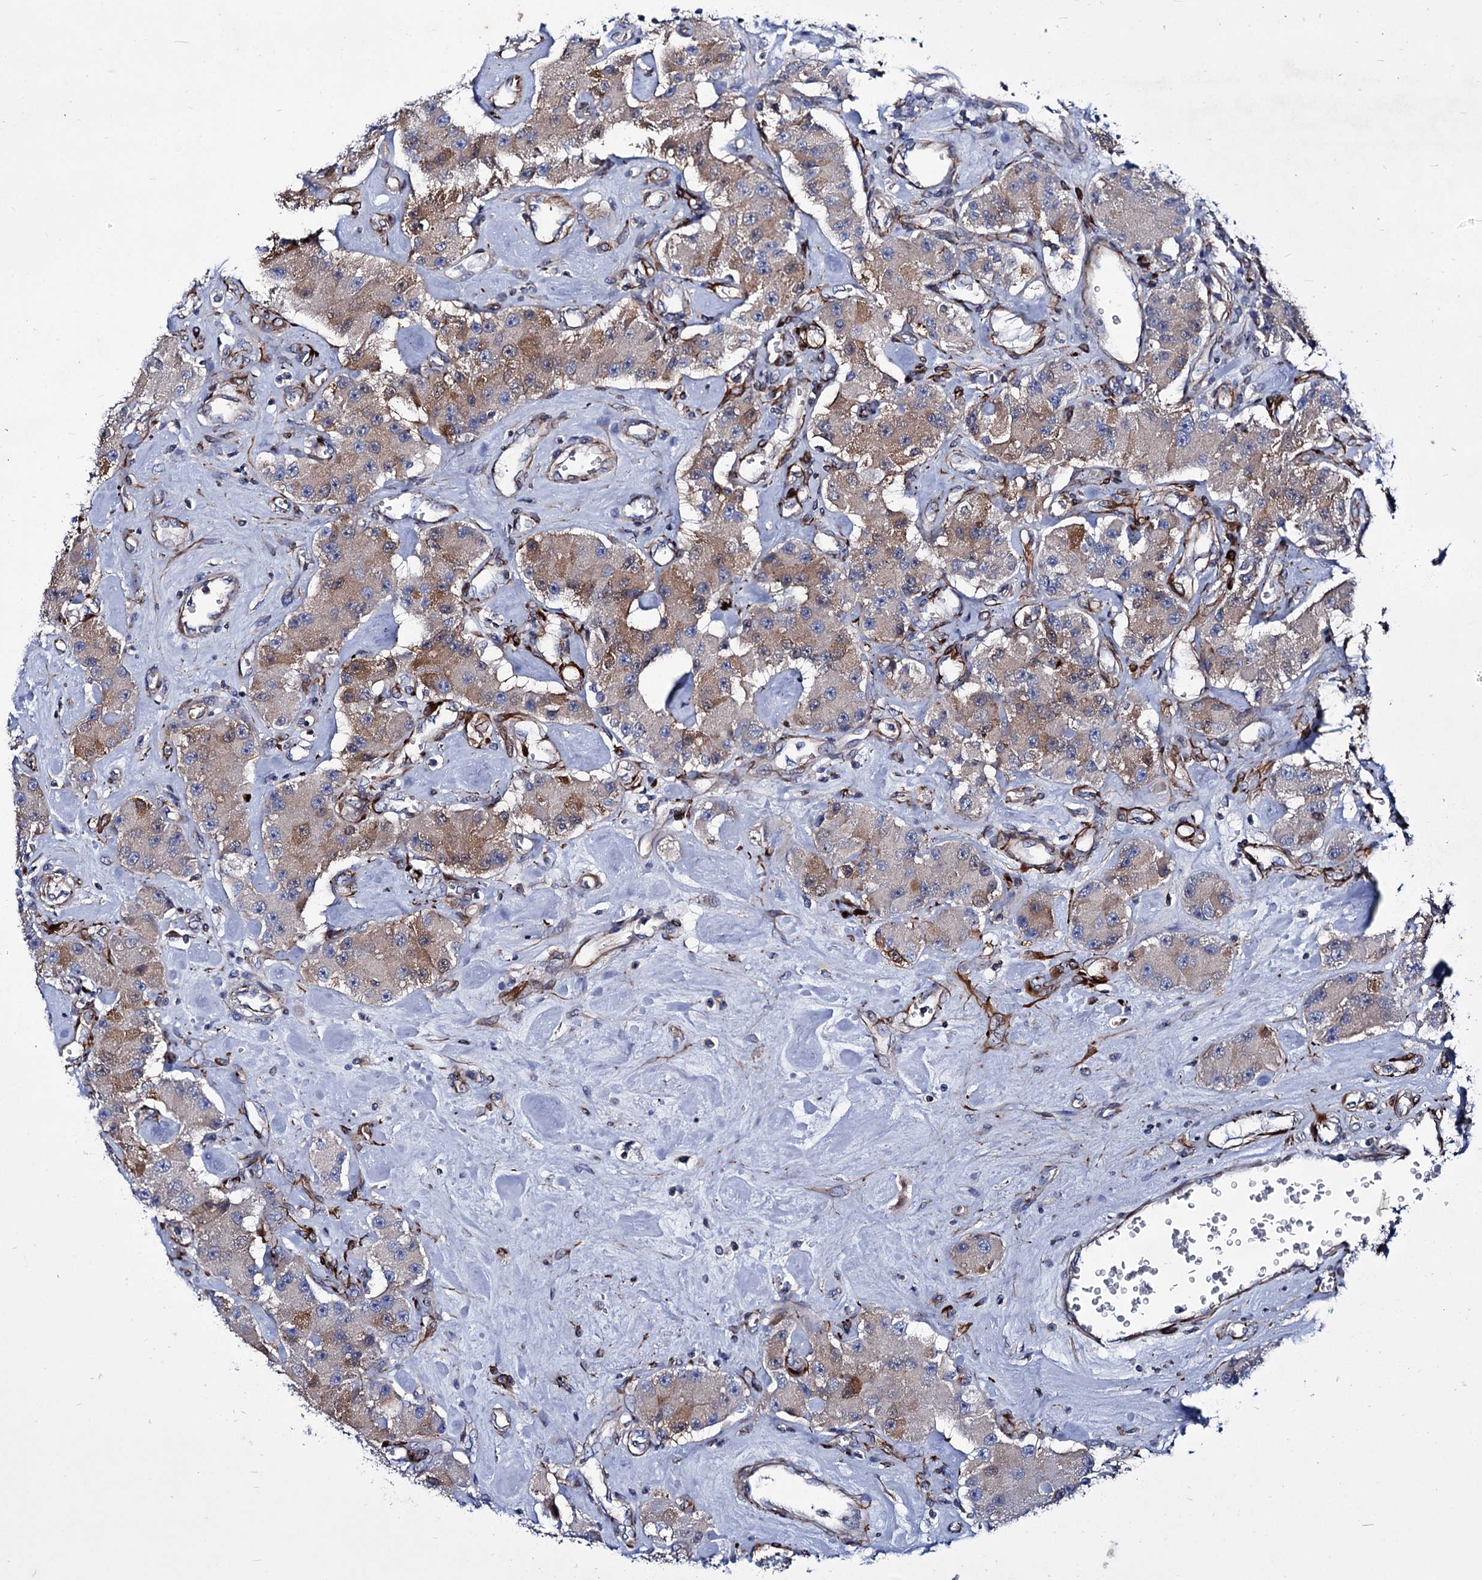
{"staining": {"intensity": "moderate", "quantity": "25%-75%", "location": "cytoplasmic/membranous"}, "tissue": "carcinoid", "cell_type": "Tumor cells", "image_type": "cancer", "snomed": [{"axis": "morphology", "description": "Carcinoid, malignant, NOS"}, {"axis": "topography", "description": "Pancreas"}], "caption": "IHC (DAB (3,3'-diaminobenzidine)) staining of carcinoid demonstrates moderate cytoplasmic/membranous protein positivity in about 25%-75% of tumor cells.", "gene": "AXL", "patient": {"sex": "male", "age": 41}}